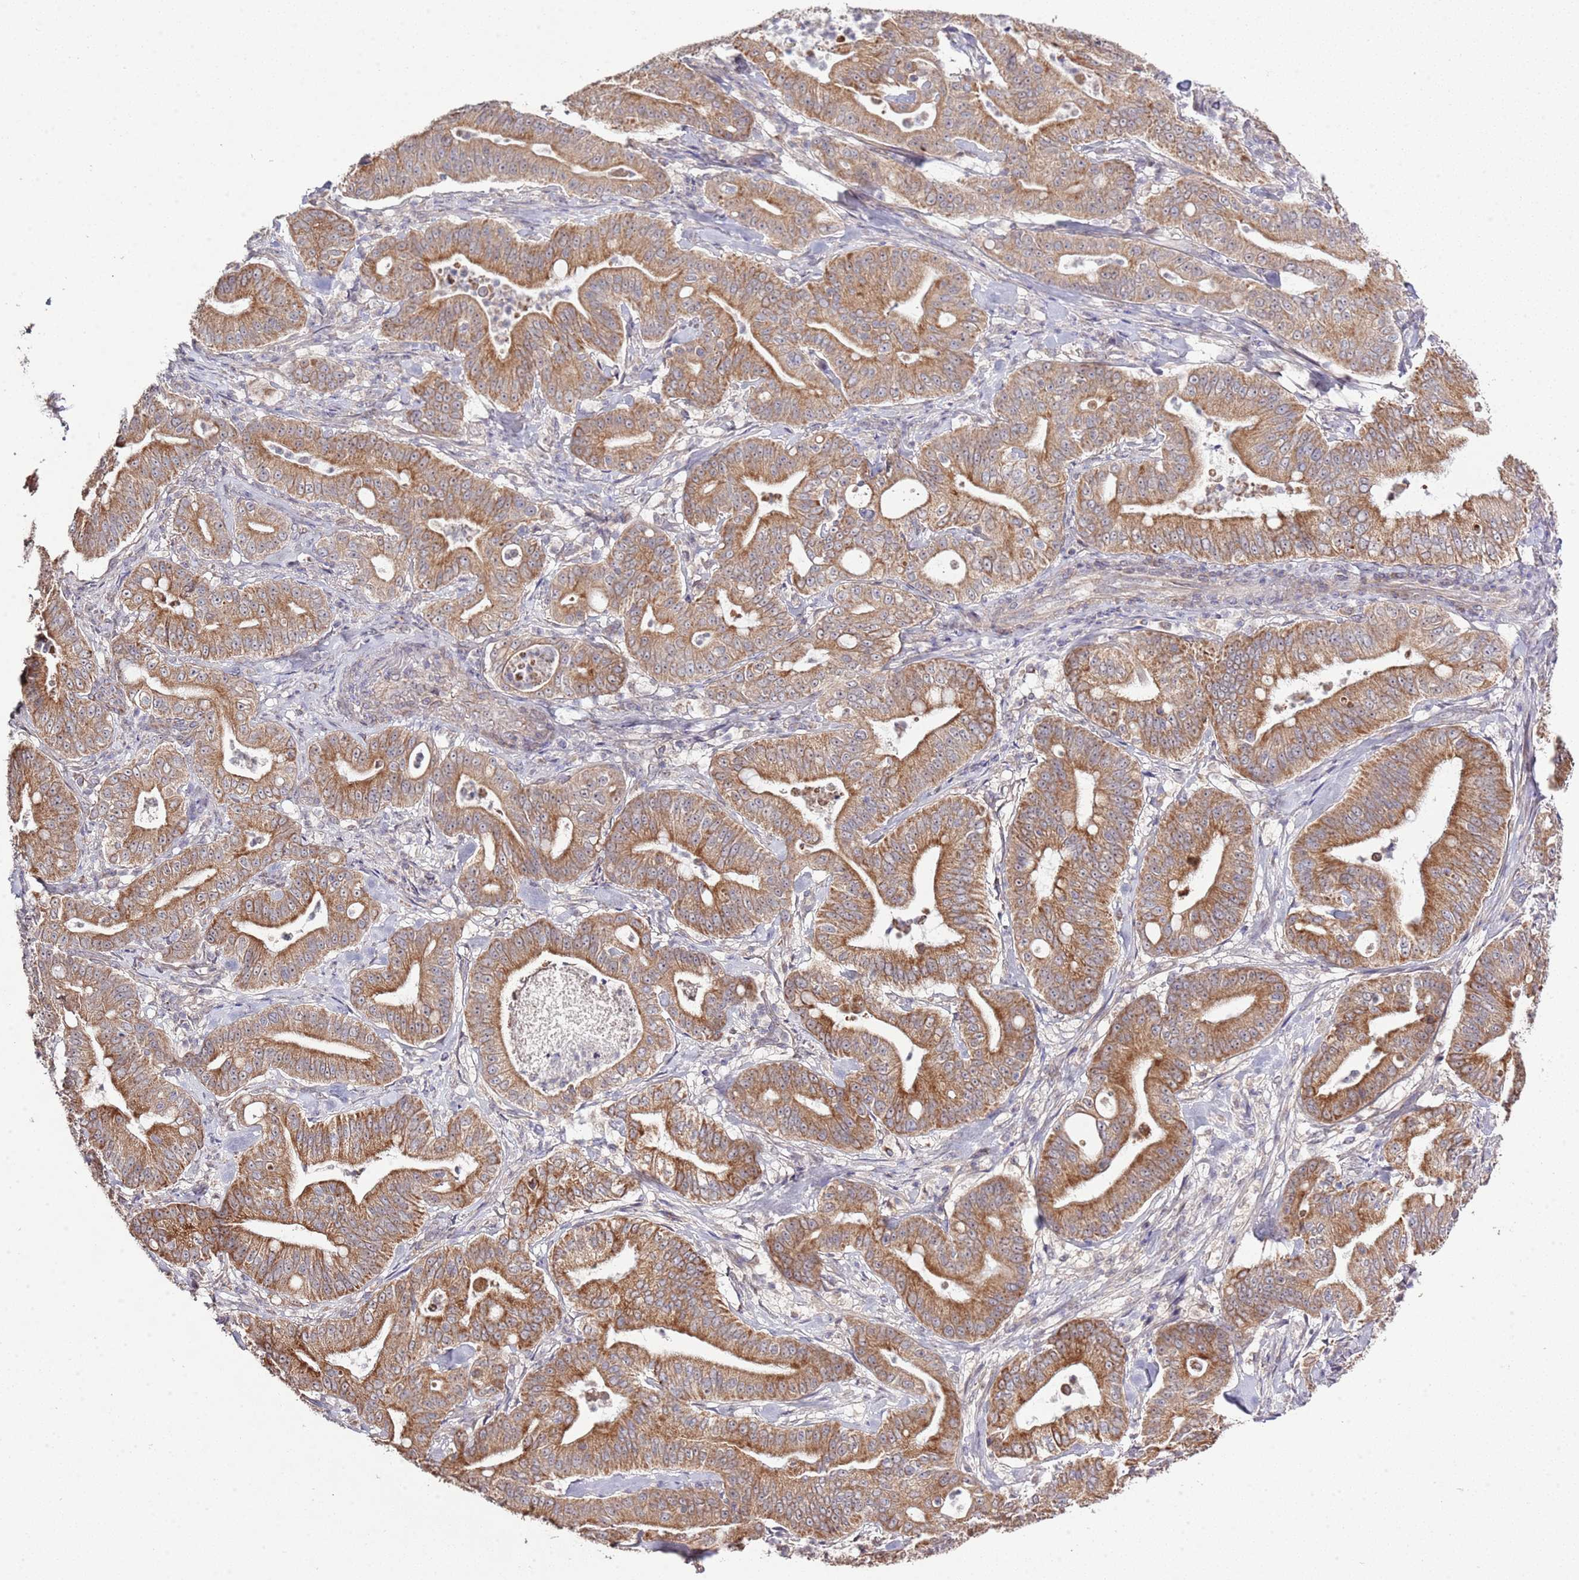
{"staining": {"intensity": "moderate", "quantity": ">75%", "location": "cytoplasmic/membranous"}, "tissue": "pancreatic cancer", "cell_type": "Tumor cells", "image_type": "cancer", "snomed": [{"axis": "morphology", "description": "Adenocarcinoma, NOS"}, {"axis": "topography", "description": "Pancreas"}], "caption": "Moderate cytoplasmic/membranous expression is present in about >75% of tumor cells in adenocarcinoma (pancreatic).", "gene": "IVD", "patient": {"sex": "male", "age": 71}}